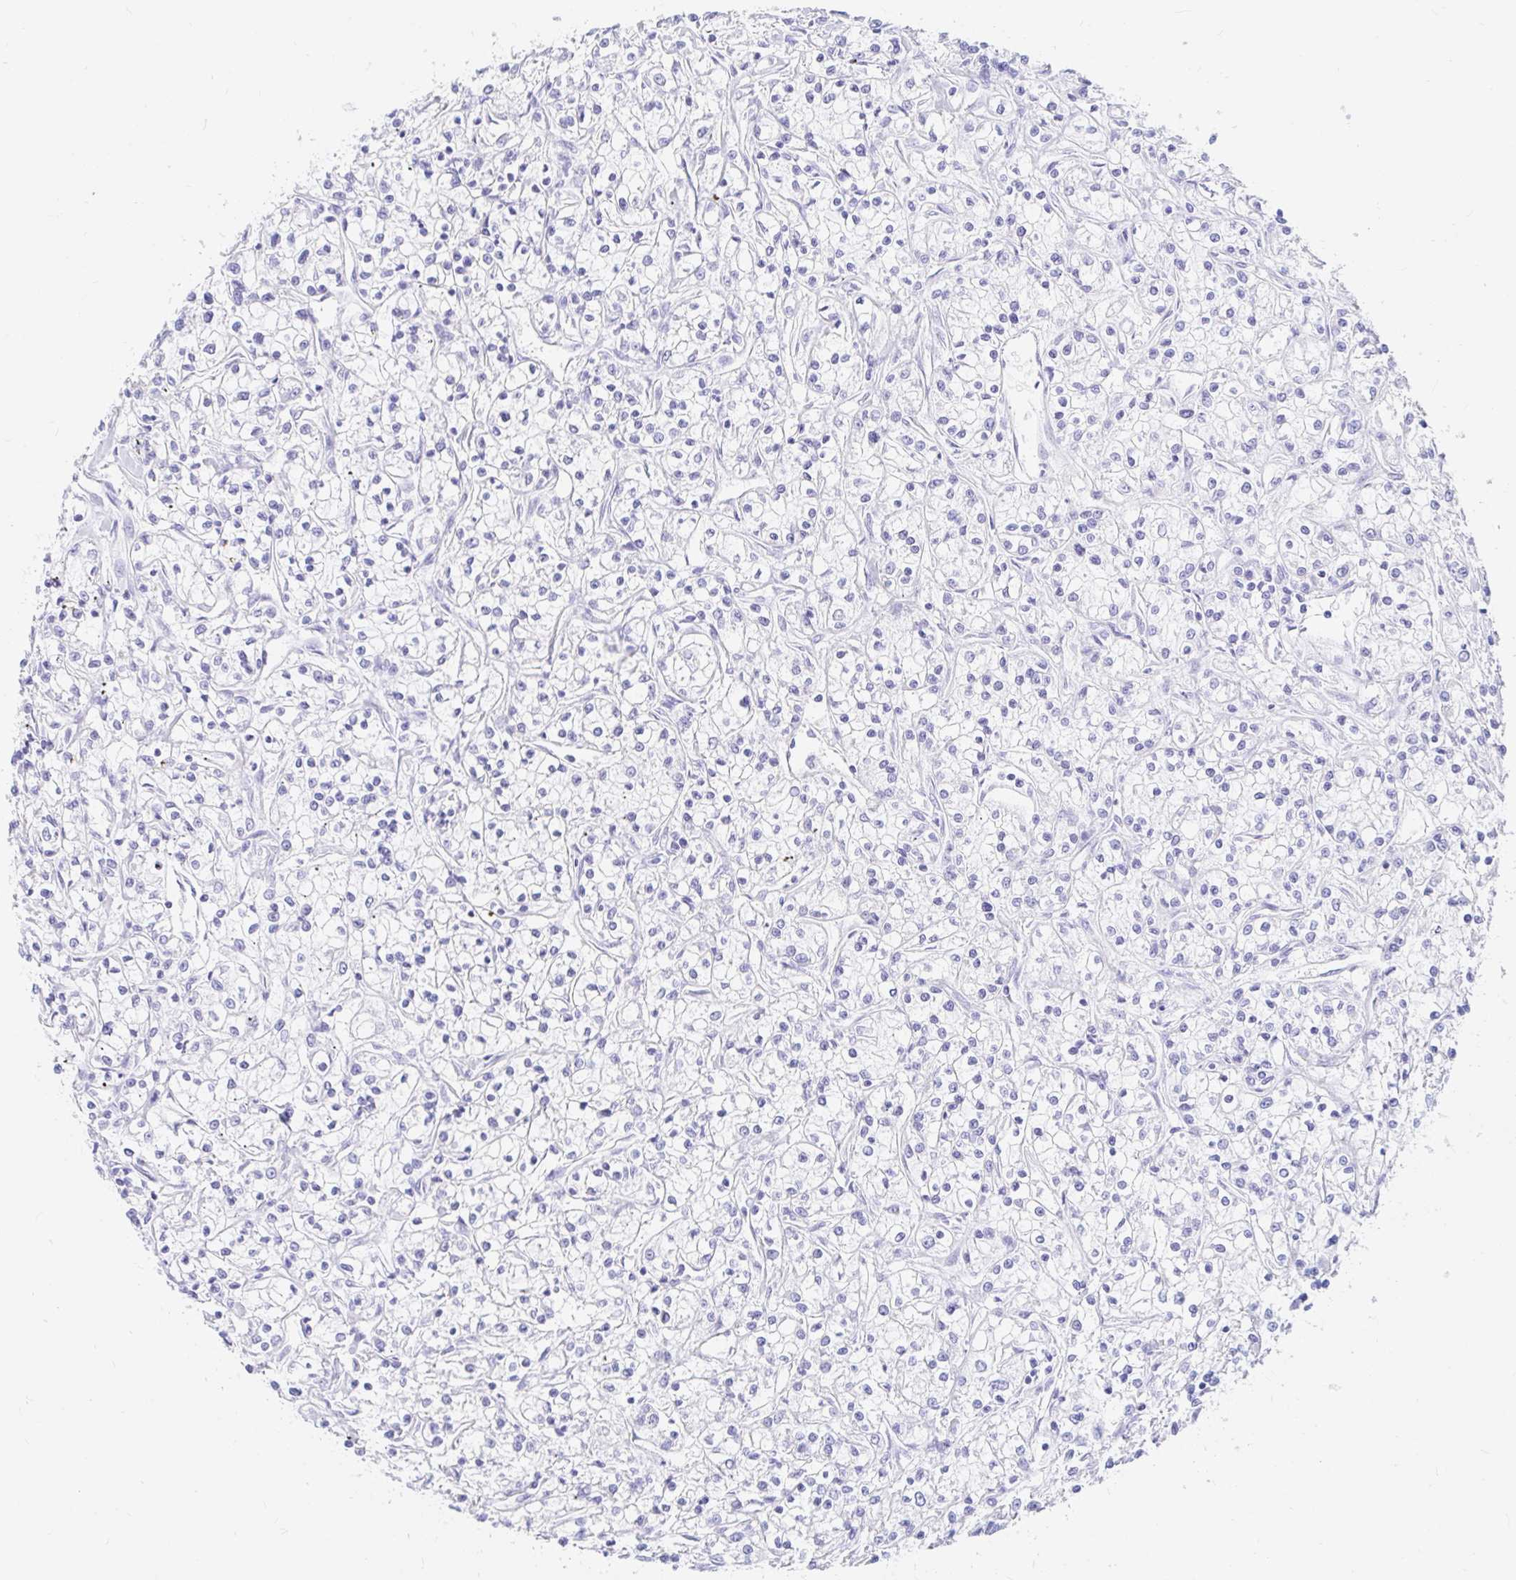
{"staining": {"intensity": "negative", "quantity": "none", "location": "none"}, "tissue": "renal cancer", "cell_type": "Tumor cells", "image_type": "cancer", "snomed": [{"axis": "morphology", "description": "Adenocarcinoma, NOS"}, {"axis": "topography", "description": "Kidney"}], "caption": "DAB immunohistochemical staining of human renal adenocarcinoma shows no significant staining in tumor cells. The staining is performed using DAB (3,3'-diaminobenzidine) brown chromogen with nuclei counter-stained in using hematoxylin.", "gene": "PPP1R1B", "patient": {"sex": "female", "age": 59}}